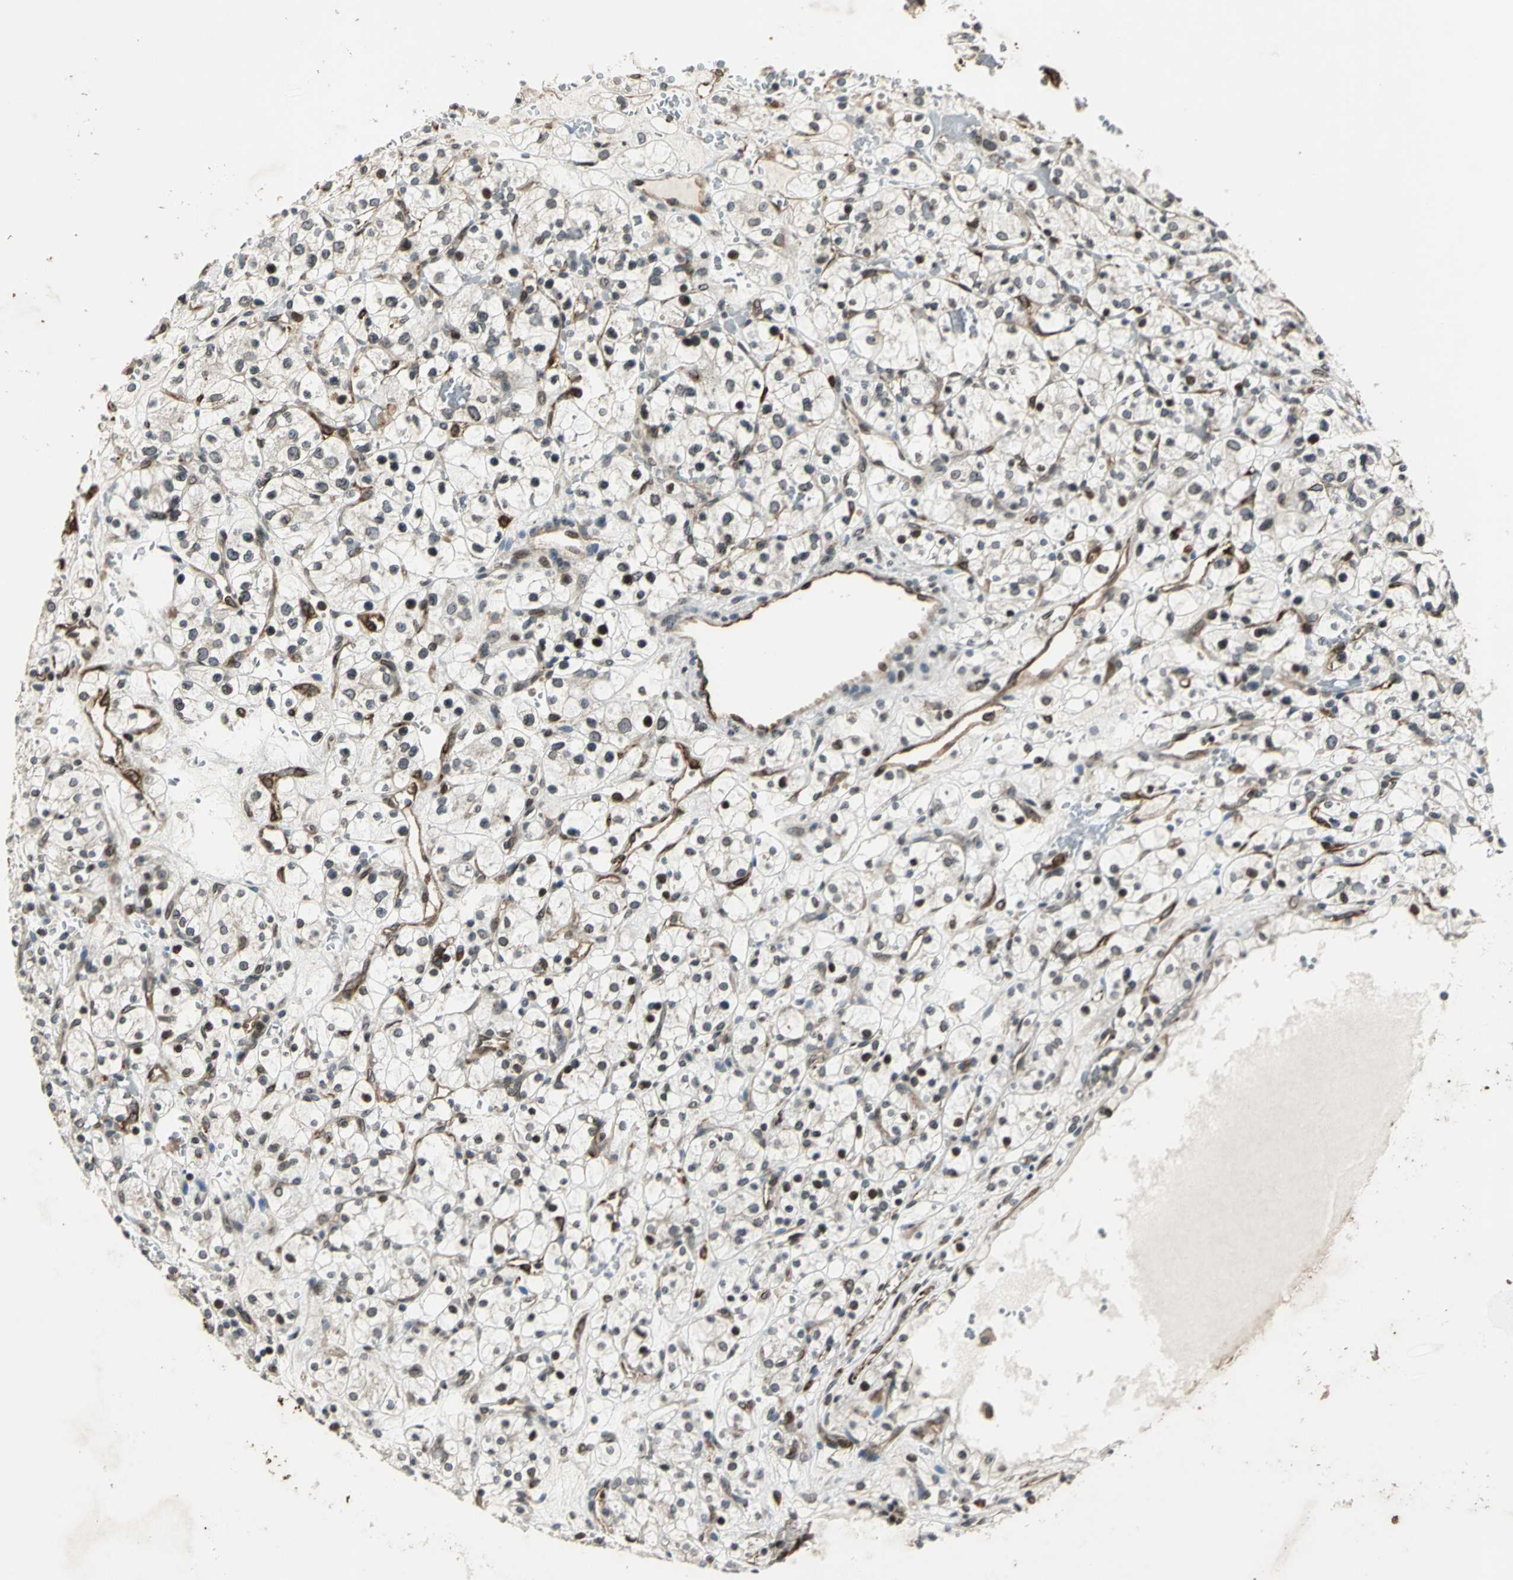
{"staining": {"intensity": "strong", "quantity": "<25%", "location": "cytoplasmic/membranous,nuclear"}, "tissue": "renal cancer", "cell_type": "Tumor cells", "image_type": "cancer", "snomed": [{"axis": "morphology", "description": "Adenocarcinoma, NOS"}, {"axis": "topography", "description": "Kidney"}], "caption": "Strong cytoplasmic/membranous and nuclear expression is identified in about <25% of tumor cells in adenocarcinoma (renal). (Brightfield microscopy of DAB IHC at high magnification).", "gene": "BRIP1", "patient": {"sex": "female", "age": 60}}